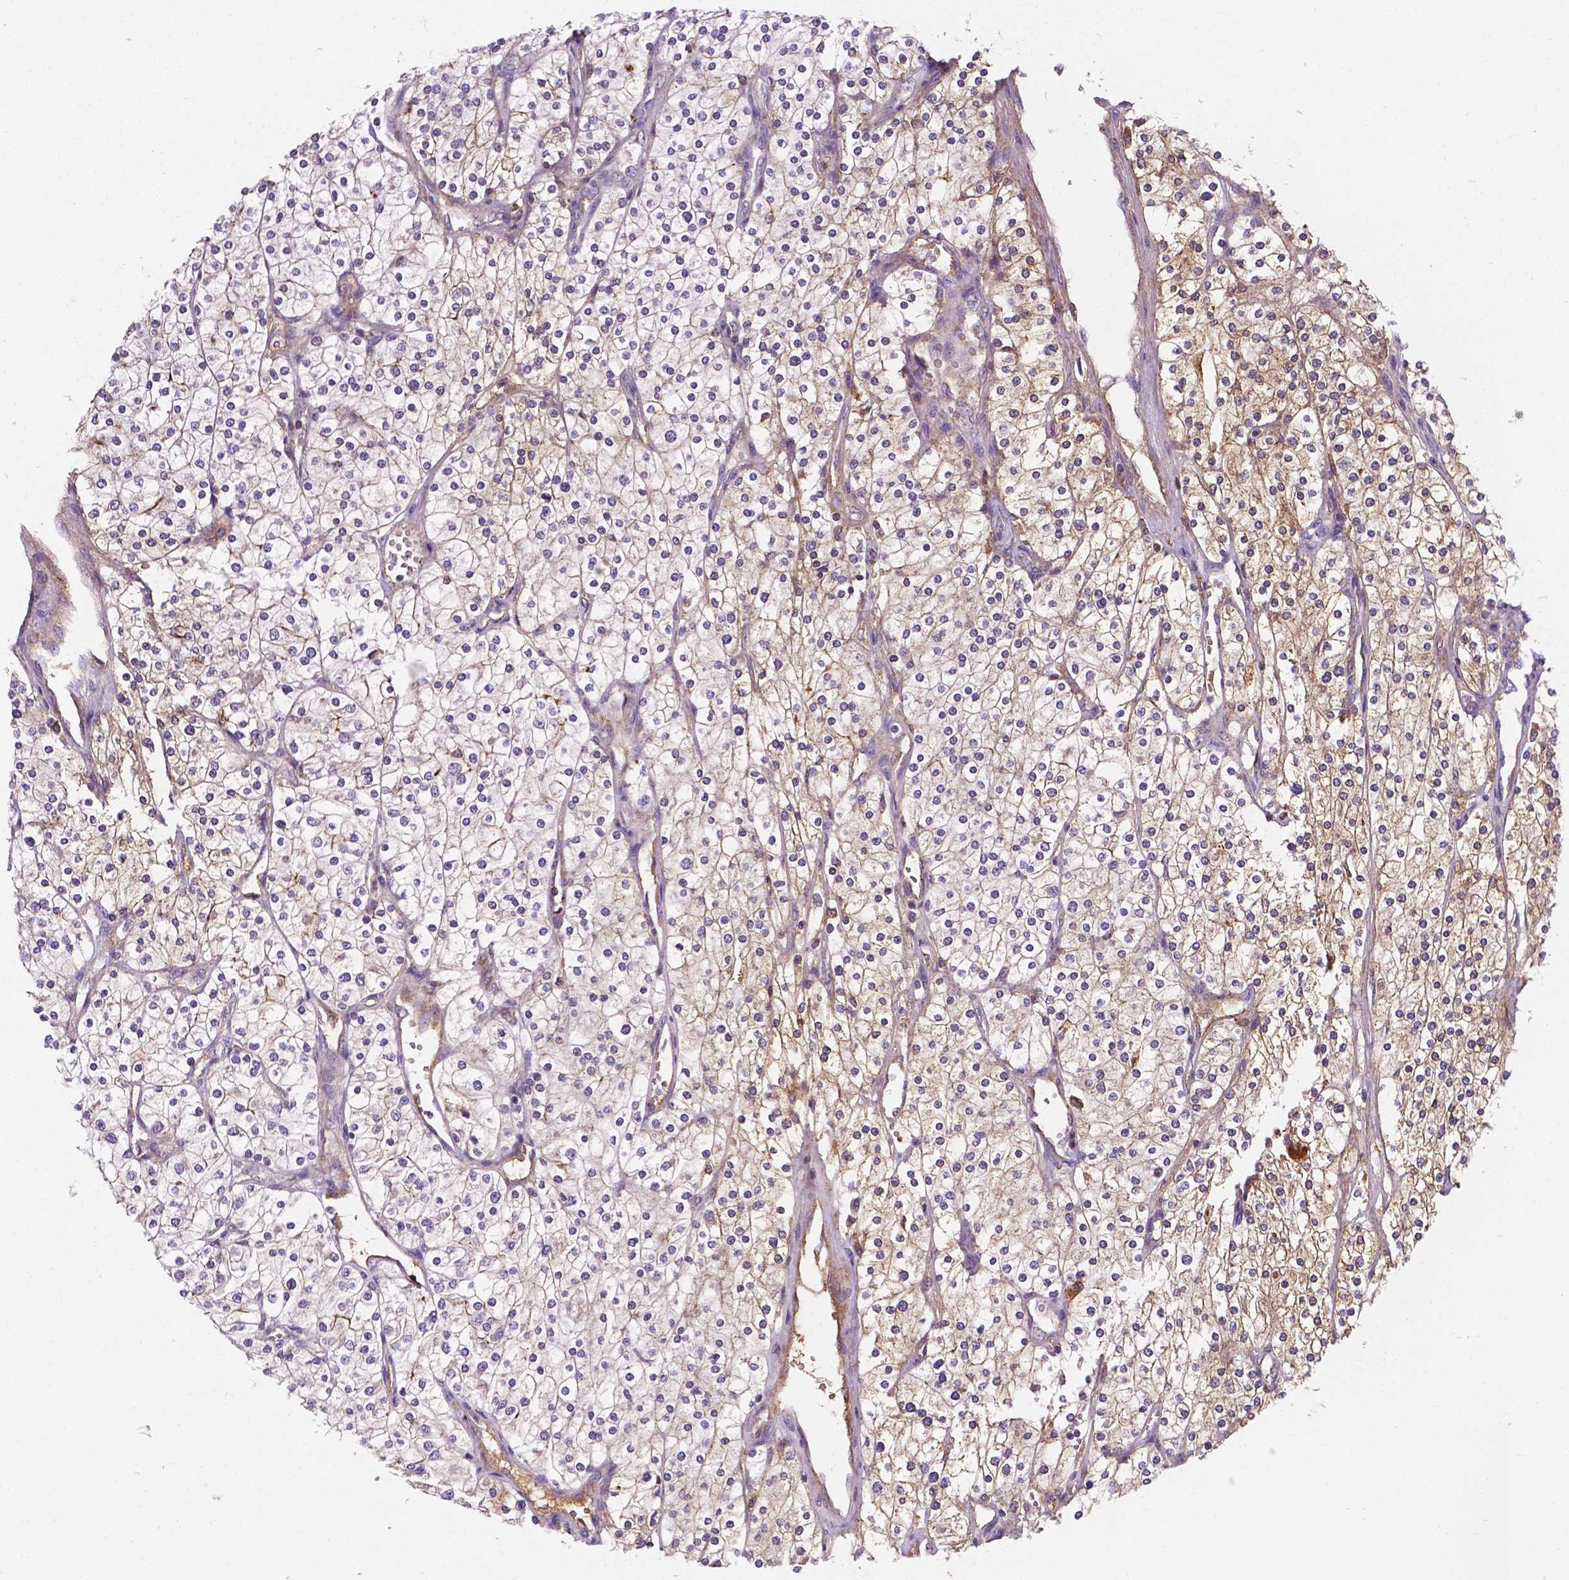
{"staining": {"intensity": "weak", "quantity": "25%-75%", "location": "cytoplasmic/membranous"}, "tissue": "renal cancer", "cell_type": "Tumor cells", "image_type": "cancer", "snomed": [{"axis": "morphology", "description": "Adenocarcinoma, NOS"}, {"axis": "topography", "description": "Kidney"}], "caption": "Tumor cells exhibit low levels of weak cytoplasmic/membranous expression in approximately 25%-75% of cells in renal adenocarcinoma.", "gene": "APOE", "patient": {"sex": "male", "age": 80}}